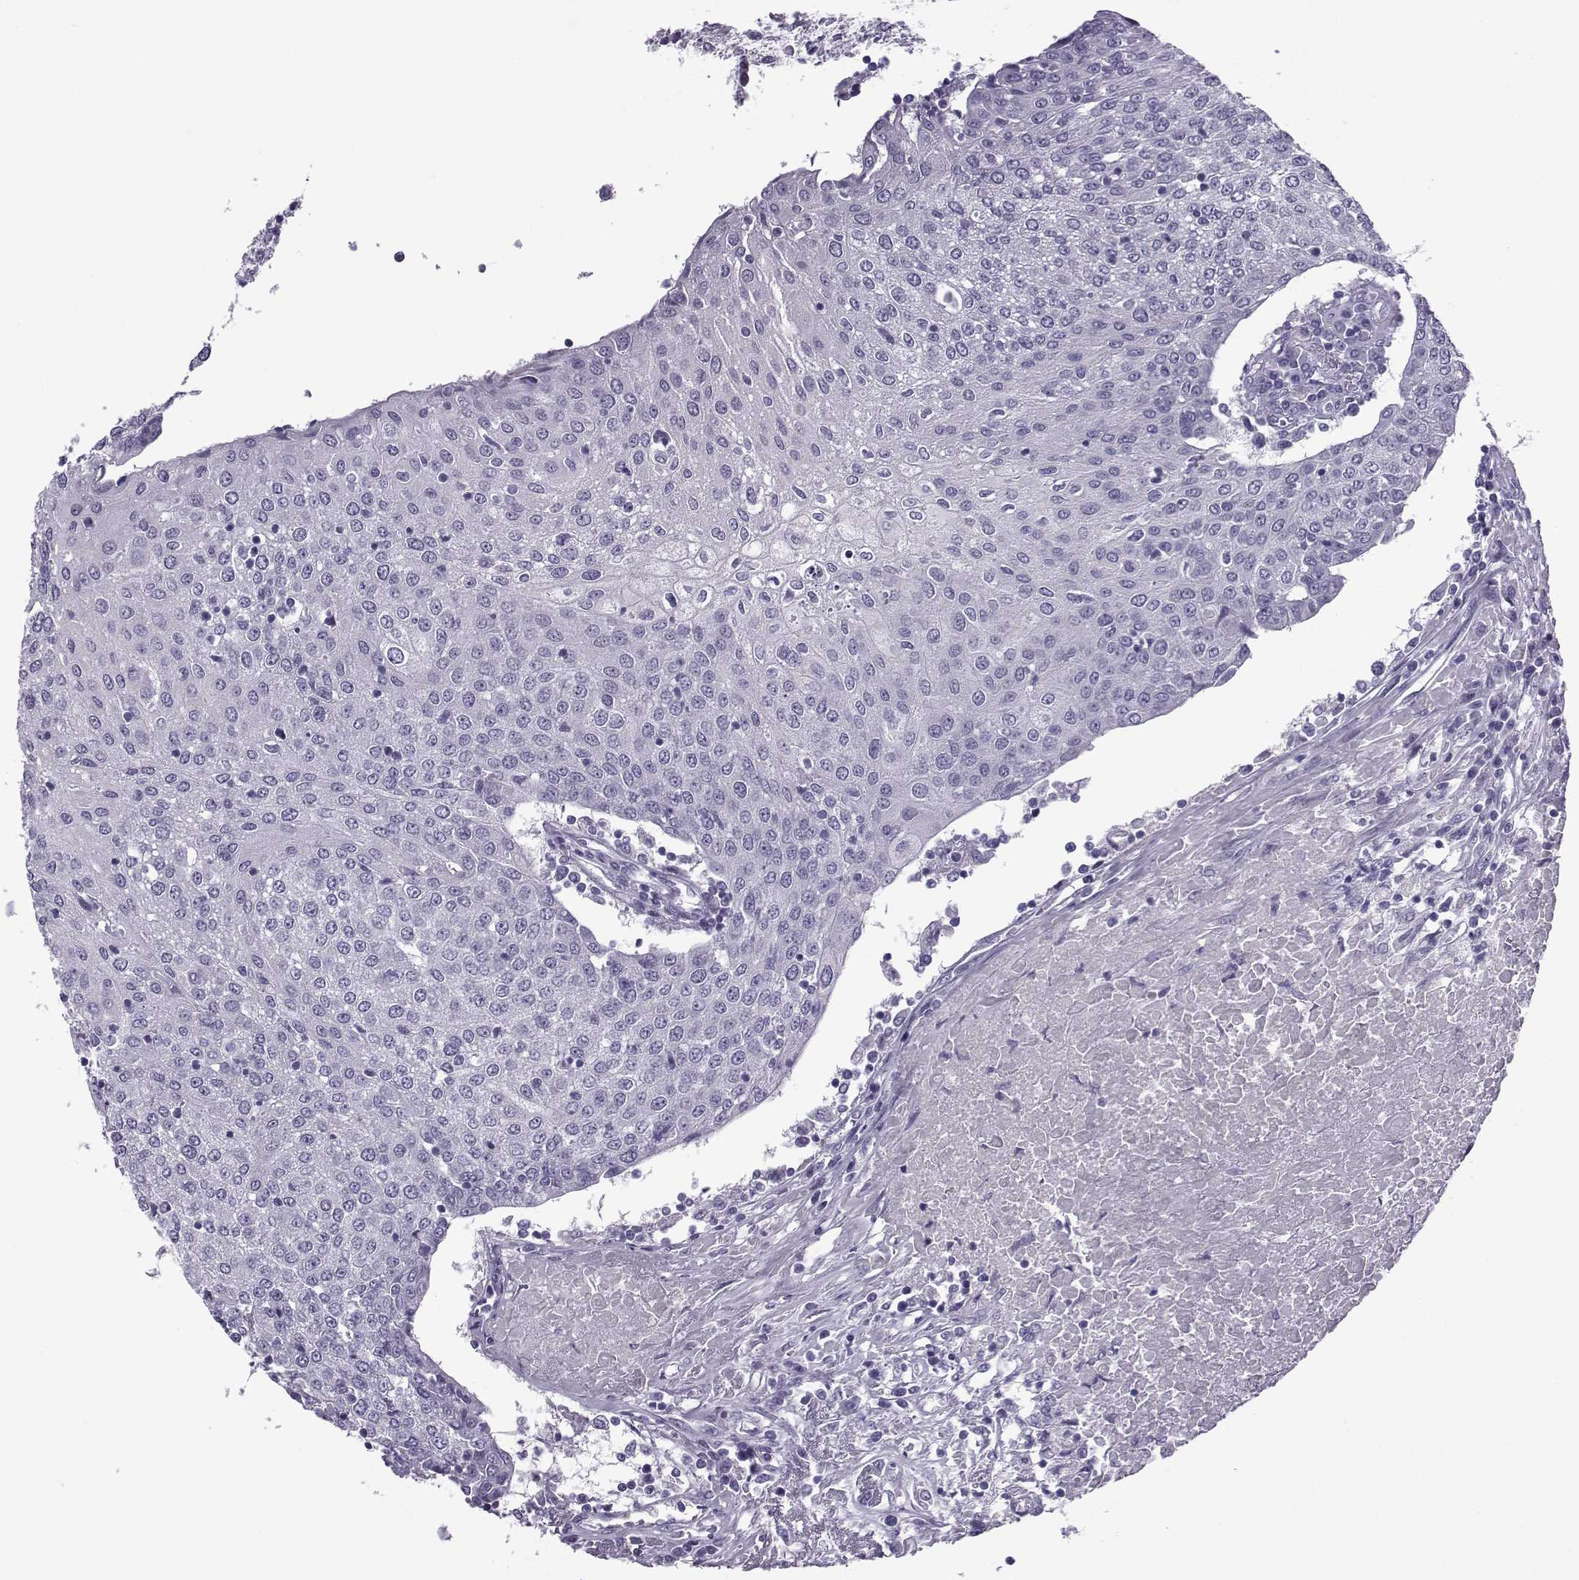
{"staining": {"intensity": "negative", "quantity": "none", "location": "none"}, "tissue": "urothelial cancer", "cell_type": "Tumor cells", "image_type": "cancer", "snomed": [{"axis": "morphology", "description": "Urothelial carcinoma, High grade"}, {"axis": "topography", "description": "Urinary bladder"}], "caption": "Human urothelial cancer stained for a protein using immunohistochemistry (IHC) shows no positivity in tumor cells.", "gene": "OIP5", "patient": {"sex": "female", "age": 85}}